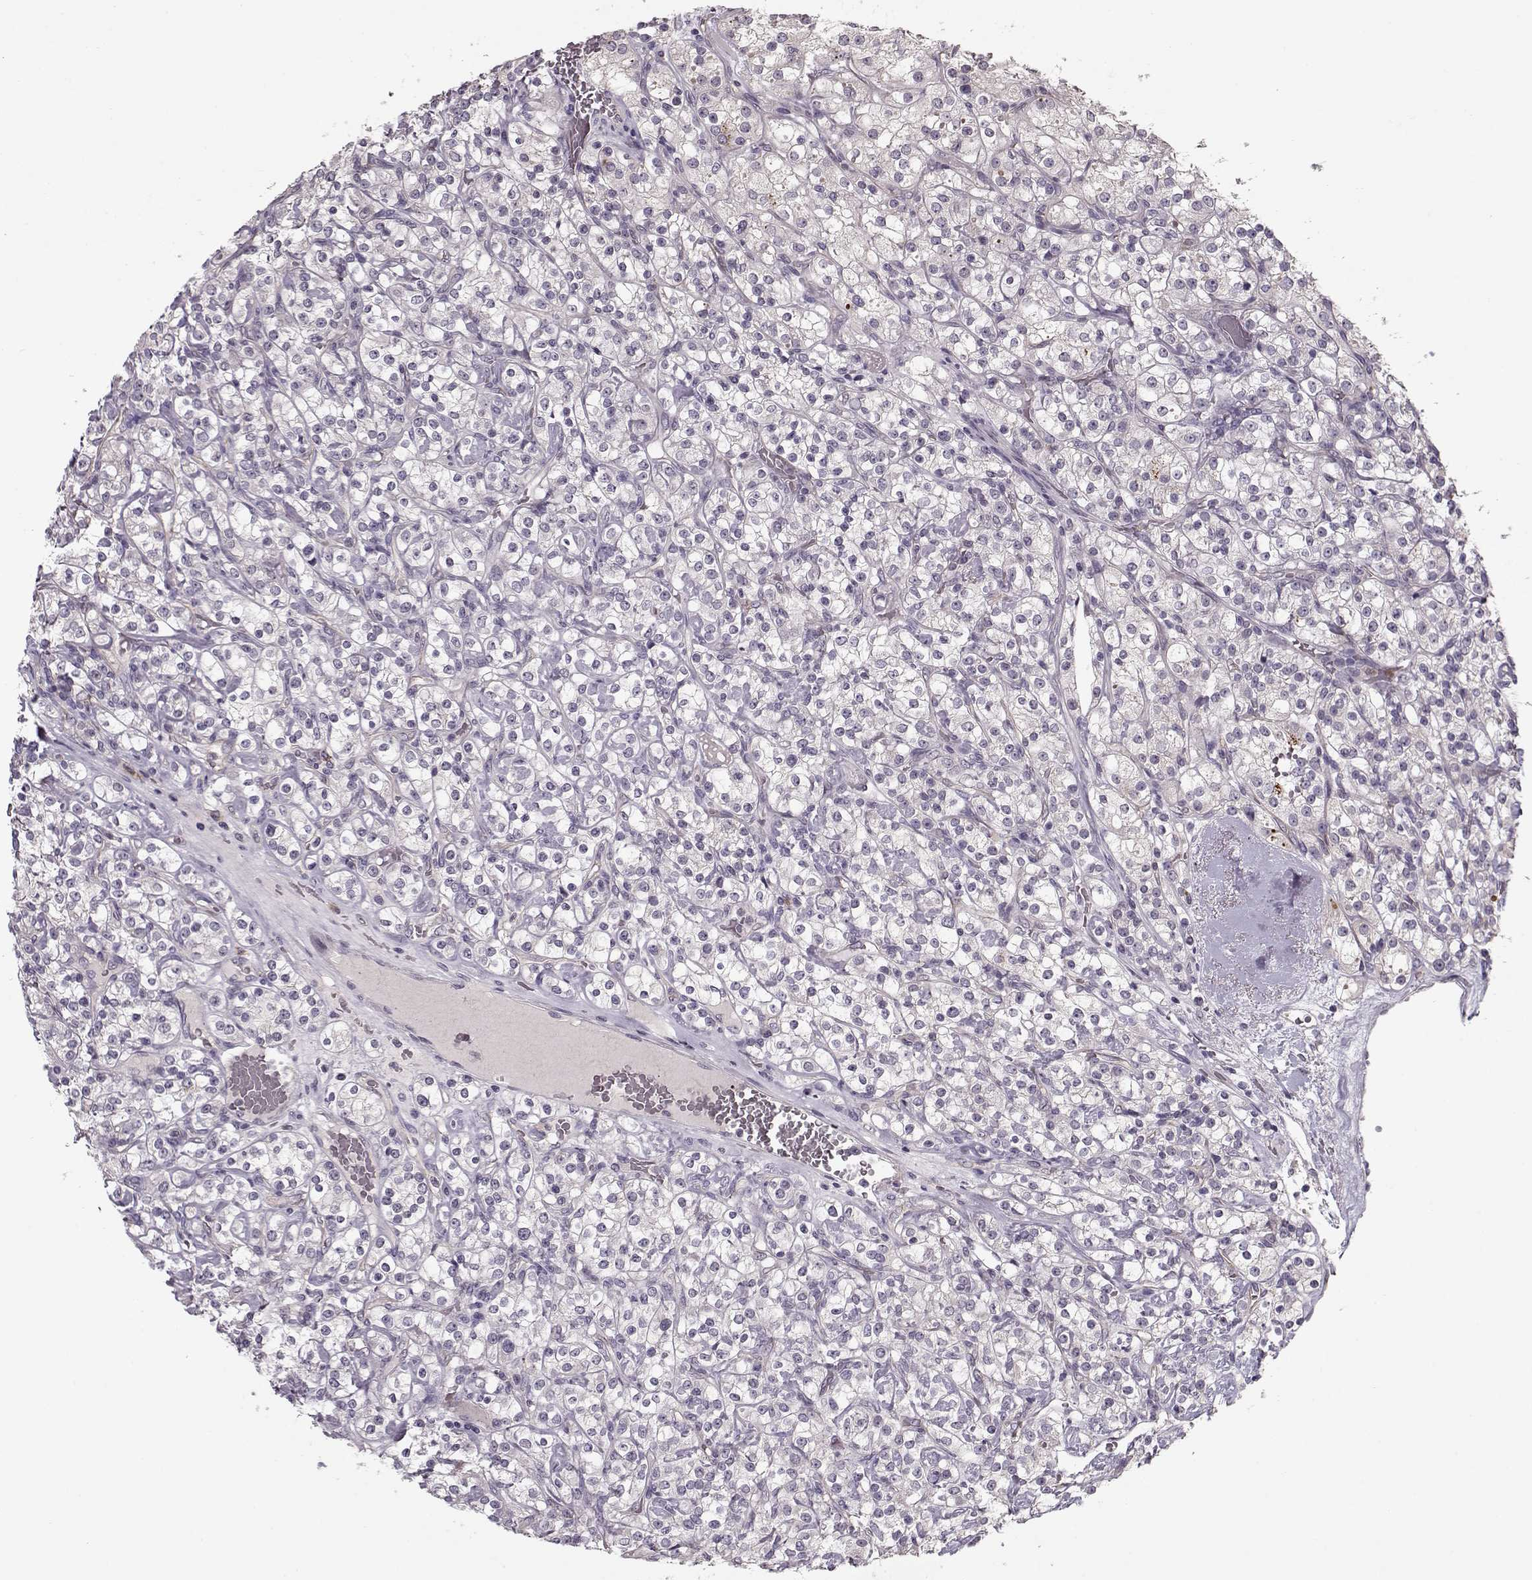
{"staining": {"intensity": "negative", "quantity": "none", "location": "none"}, "tissue": "renal cancer", "cell_type": "Tumor cells", "image_type": "cancer", "snomed": [{"axis": "morphology", "description": "Adenocarcinoma, NOS"}, {"axis": "topography", "description": "Kidney"}], "caption": "Adenocarcinoma (renal) stained for a protein using IHC displays no expression tumor cells.", "gene": "ACOT11", "patient": {"sex": "male", "age": 77}}